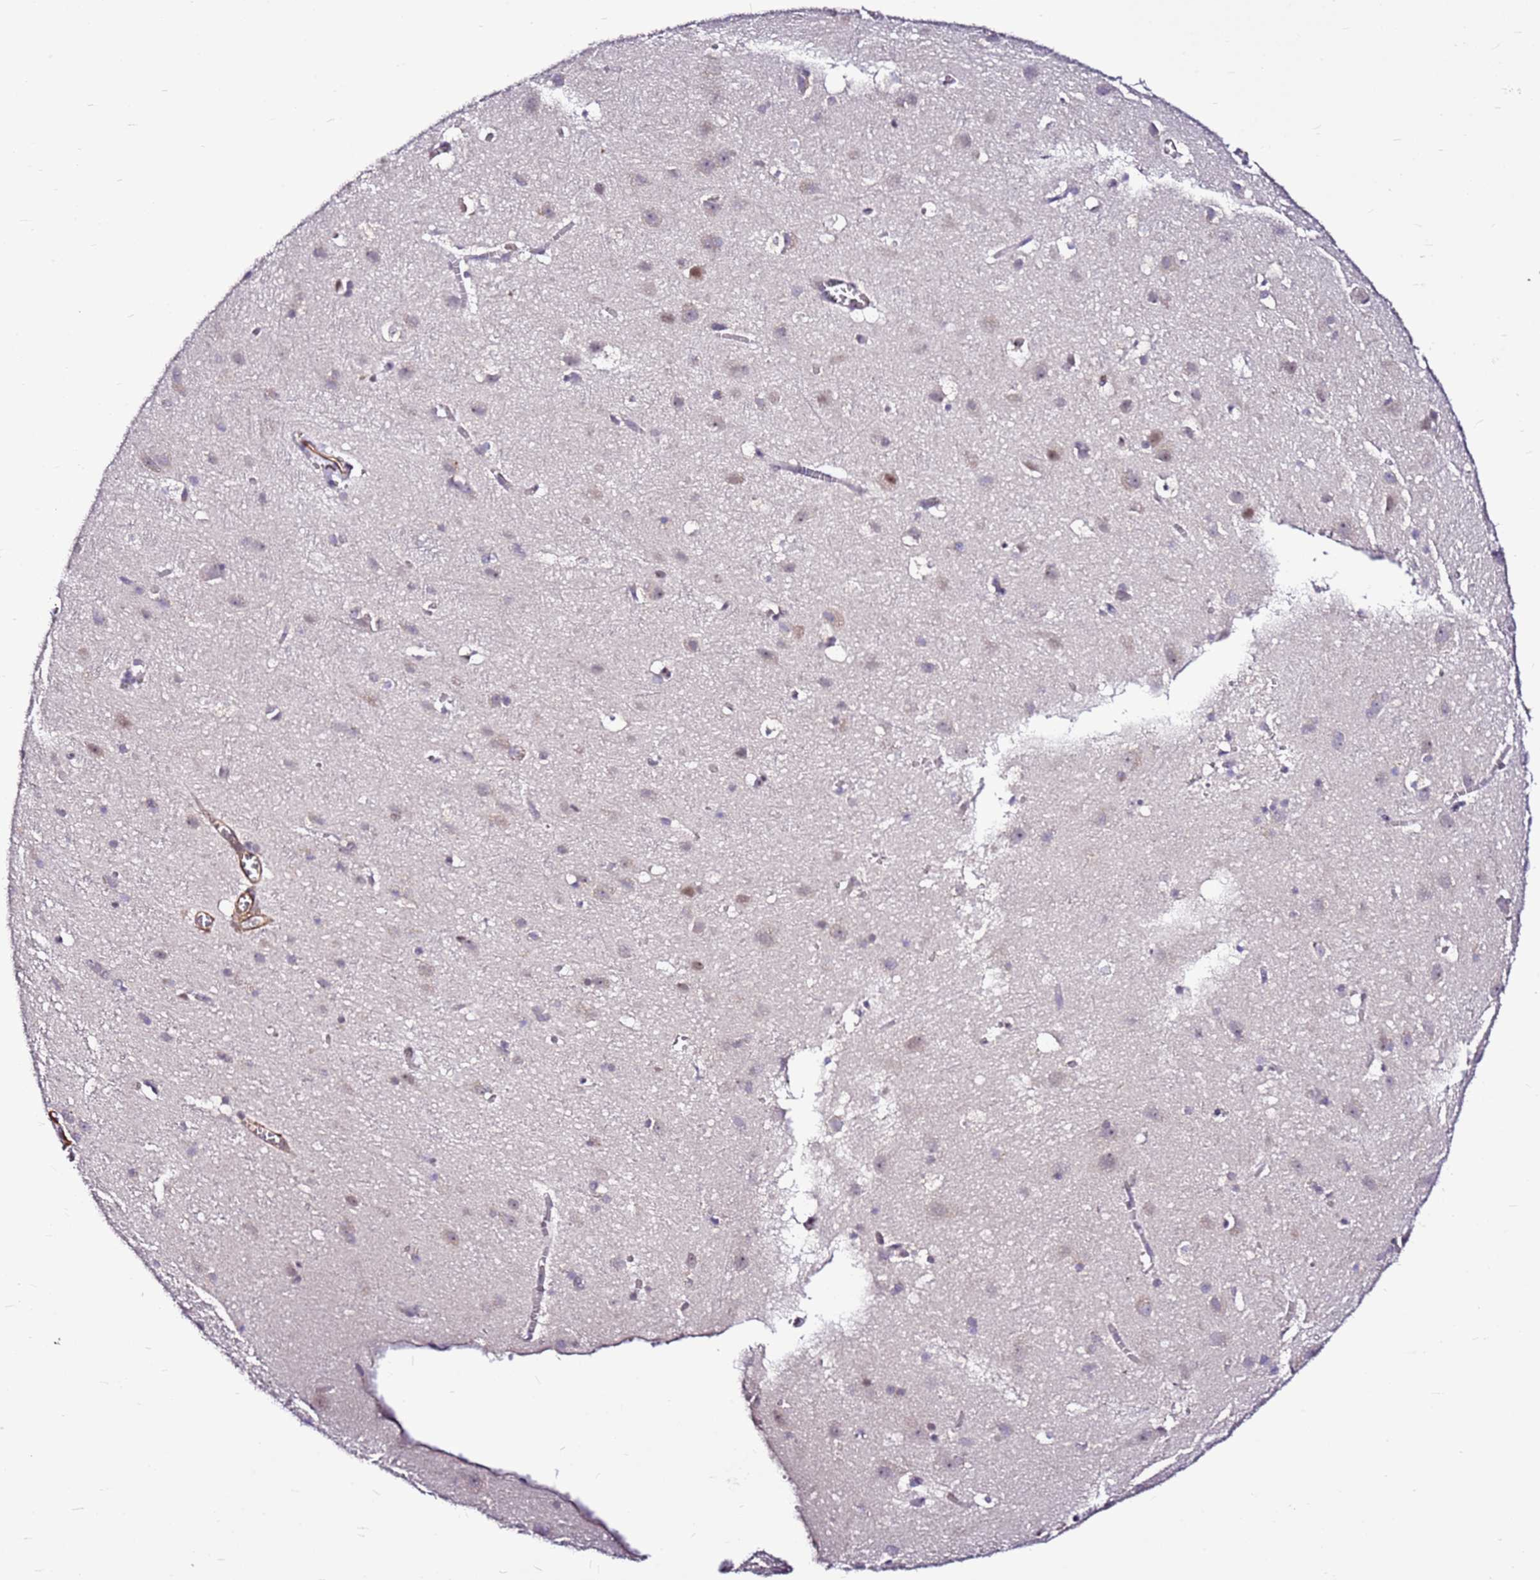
{"staining": {"intensity": "strong", "quantity": "<25%", "location": "cytoplasmic/membranous"}, "tissue": "cerebral cortex", "cell_type": "Endothelial cells", "image_type": "normal", "snomed": [{"axis": "morphology", "description": "Normal tissue, NOS"}, {"axis": "topography", "description": "Cerebral cortex"}], "caption": "Protein staining of normal cerebral cortex exhibits strong cytoplasmic/membranous positivity in about <25% of endothelial cells. Nuclei are stained in blue.", "gene": "SMIM4", "patient": {"sex": "male", "age": 54}}